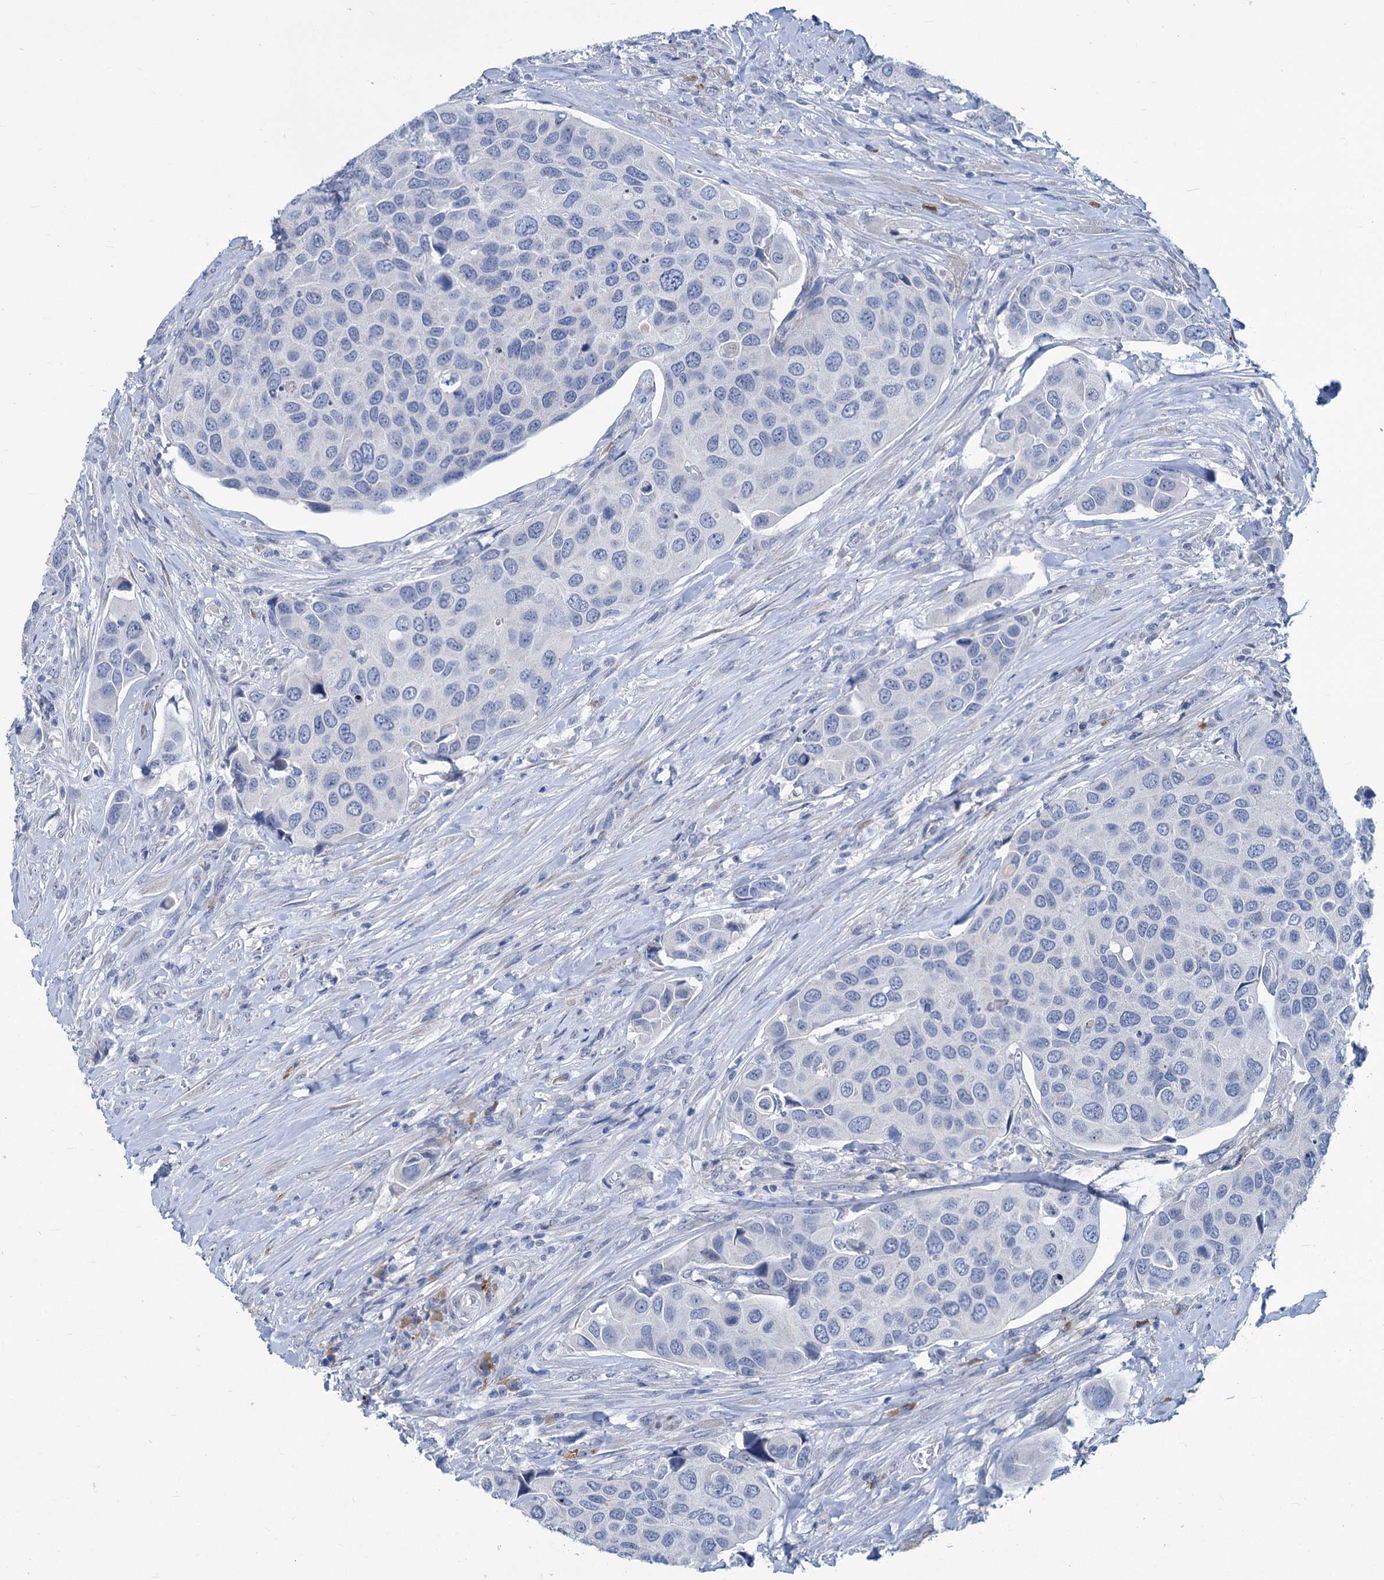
{"staining": {"intensity": "negative", "quantity": "none", "location": "none"}, "tissue": "urothelial cancer", "cell_type": "Tumor cells", "image_type": "cancer", "snomed": [{"axis": "morphology", "description": "Urothelial carcinoma, High grade"}, {"axis": "topography", "description": "Urinary bladder"}], "caption": "Histopathology image shows no significant protein staining in tumor cells of urothelial cancer.", "gene": "NEU3", "patient": {"sex": "male", "age": 74}}